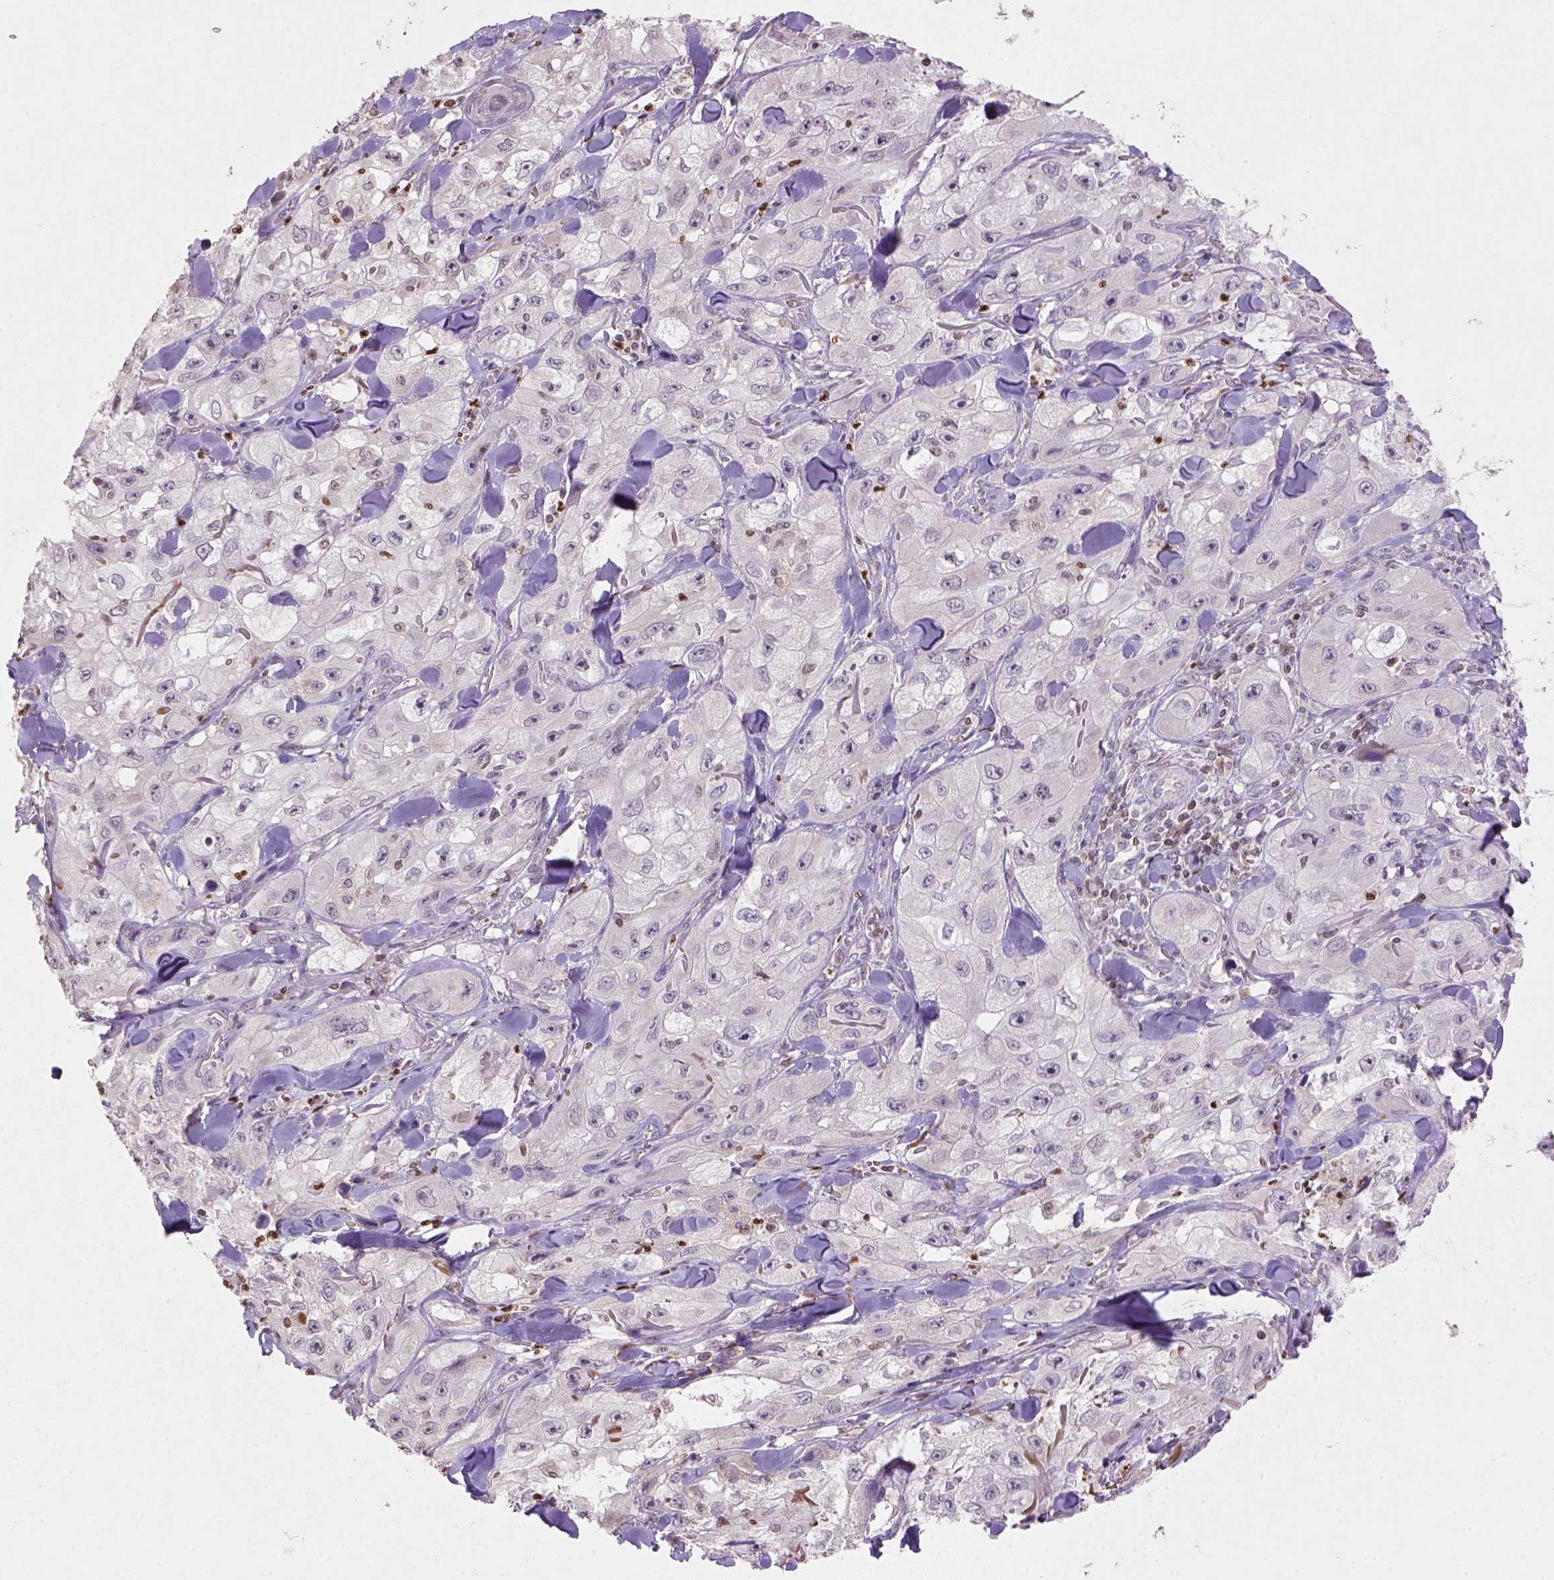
{"staining": {"intensity": "negative", "quantity": "none", "location": "none"}, "tissue": "skin cancer", "cell_type": "Tumor cells", "image_type": "cancer", "snomed": [{"axis": "morphology", "description": "Squamous cell carcinoma, NOS"}, {"axis": "topography", "description": "Skin"}, {"axis": "topography", "description": "Subcutis"}], "caption": "High power microscopy micrograph of an IHC histopathology image of skin cancer (squamous cell carcinoma), revealing no significant positivity in tumor cells.", "gene": "NUDT3", "patient": {"sex": "male", "age": 73}}